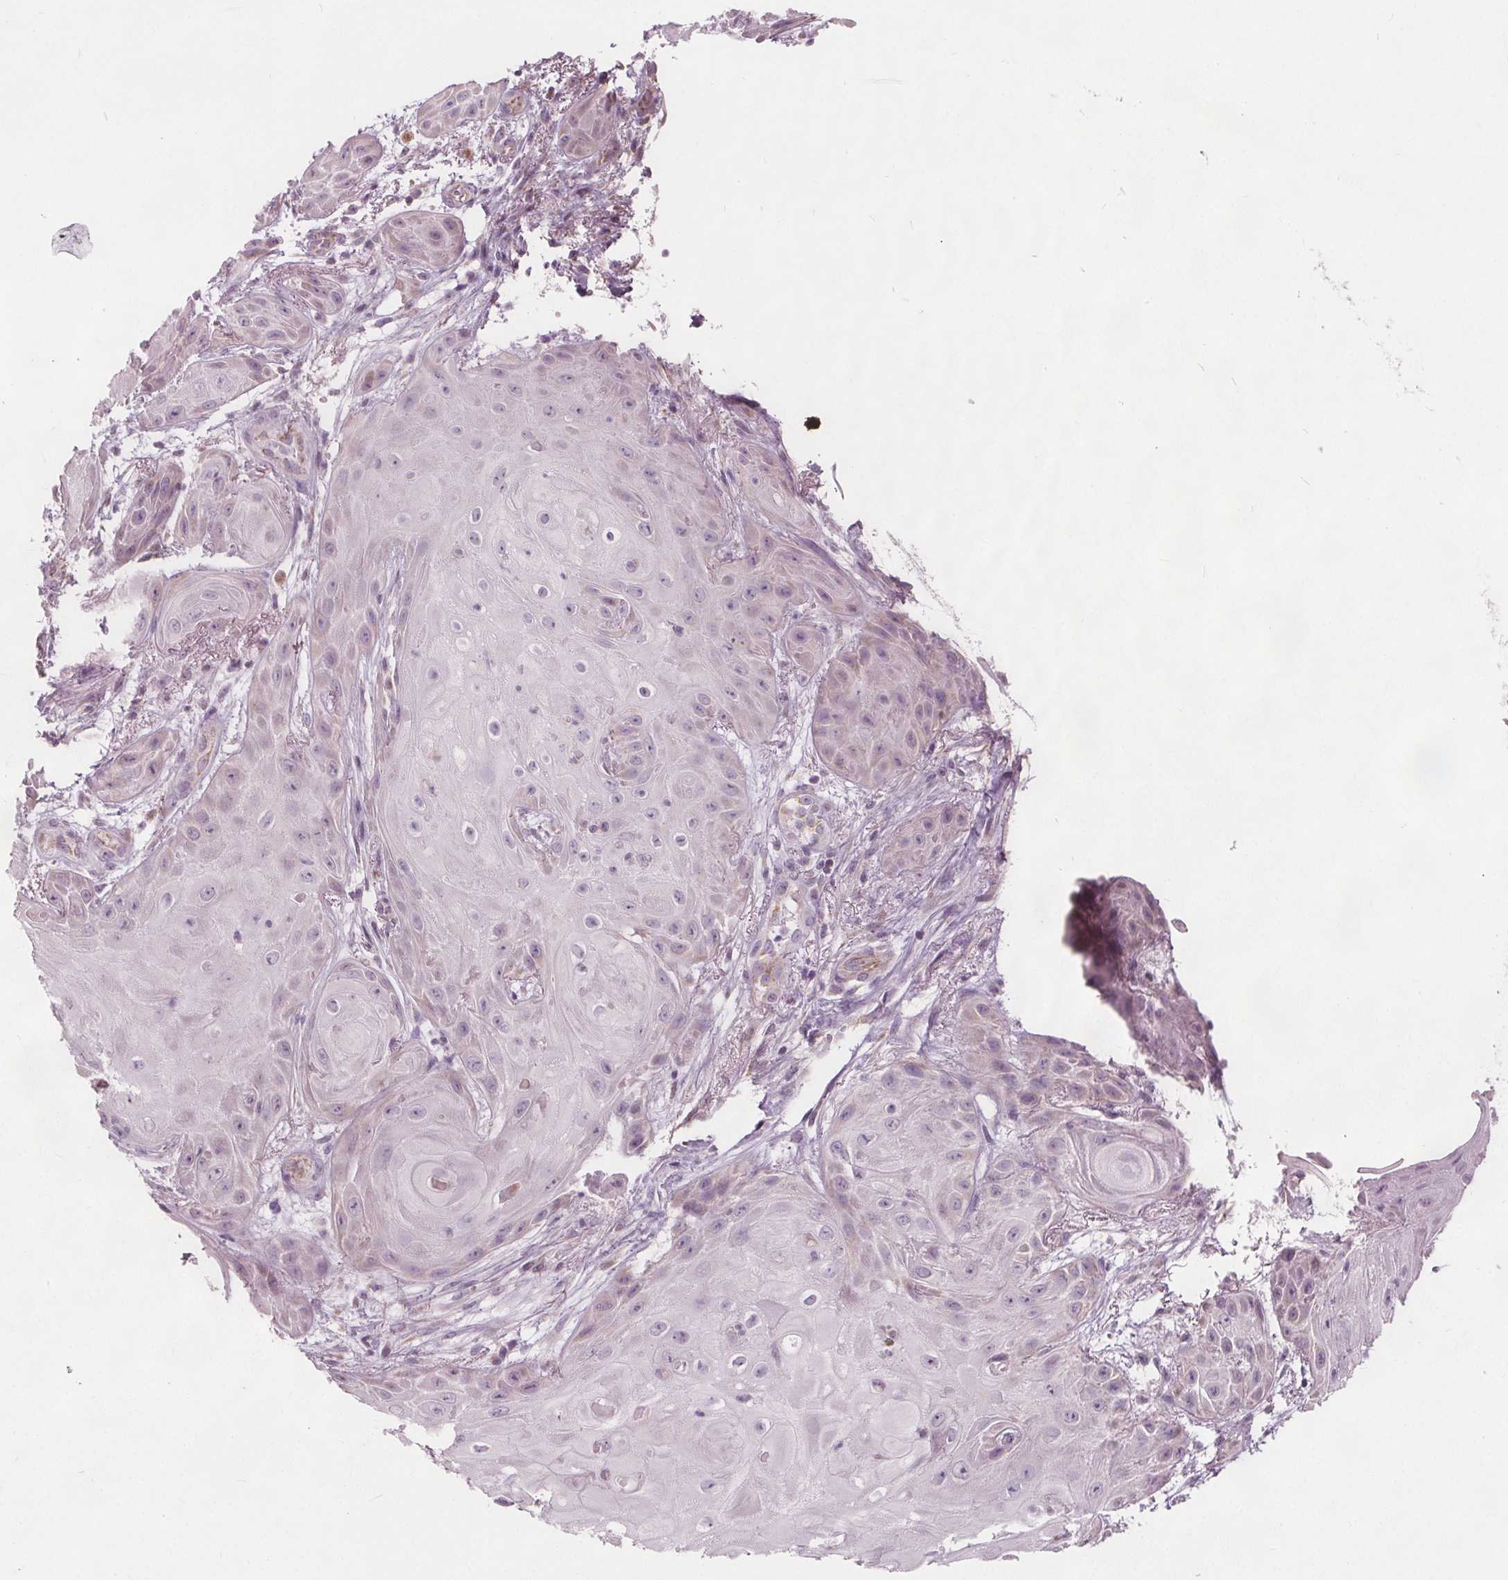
{"staining": {"intensity": "negative", "quantity": "none", "location": "none"}, "tissue": "skin cancer", "cell_type": "Tumor cells", "image_type": "cancer", "snomed": [{"axis": "morphology", "description": "Squamous cell carcinoma, NOS"}, {"axis": "topography", "description": "Skin"}], "caption": "A high-resolution image shows IHC staining of skin cancer (squamous cell carcinoma), which exhibits no significant staining in tumor cells.", "gene": "ECI2", "patient": {"sex": "male", "age": 62}}